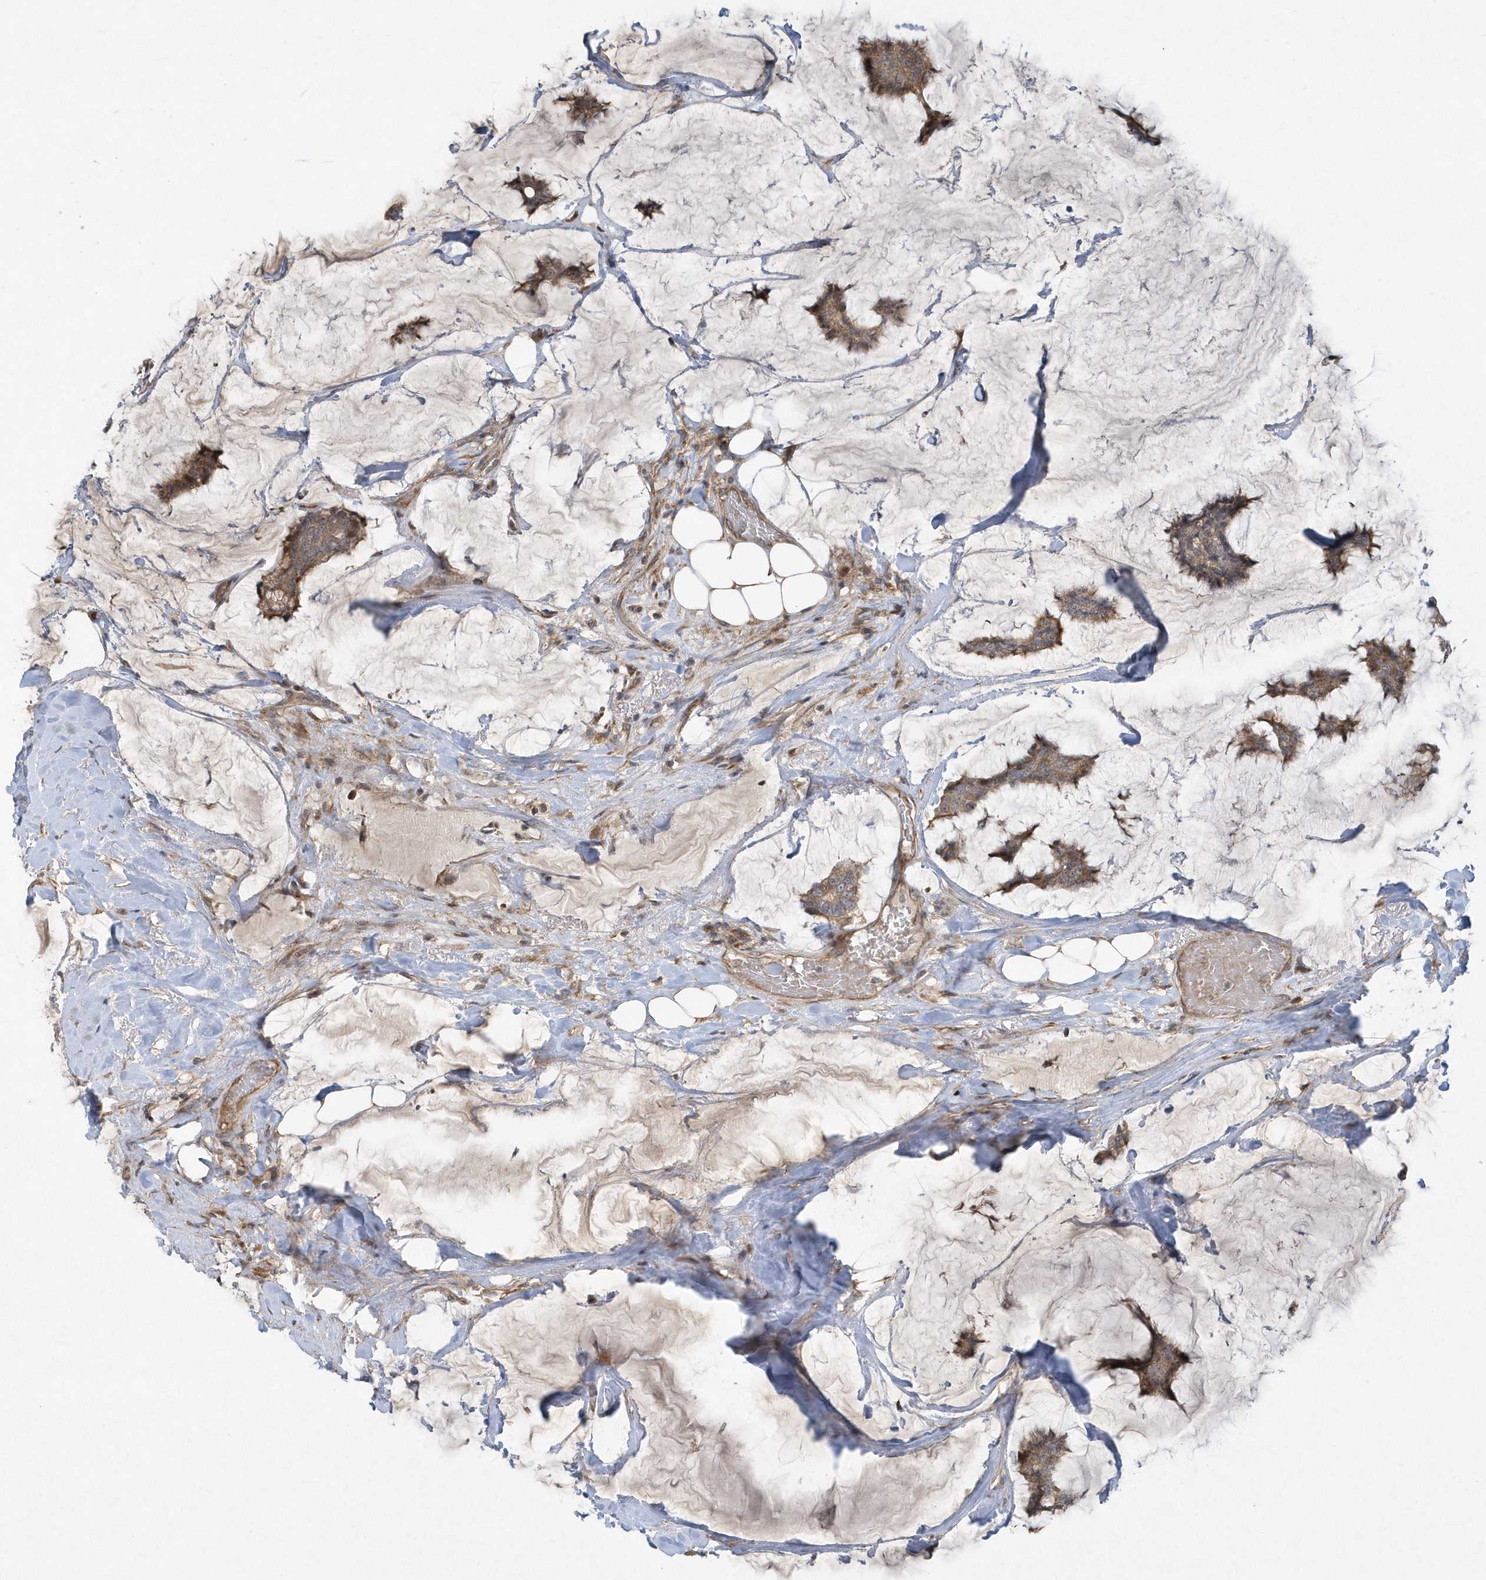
{"staining": {"intensity": "moderate", "quantity": ">75%", "location": "cytoplasmic/membranous"}, "tissue": "breast cancer", "cell_type": "Tumor cells", "image_type": "cancer", "snomed": [{"axis": "morphology", "description": "Duct carcinoma"}, {"axis": "topography", "description": "Breast"}], "caption": "This micrograph shows IHC staining of breast cancer, with medium moderate cytoplasmic/membranous expression in approximately >75% of tumor cells.", "gene": "THG1L", "patient": {"sex": "female", "age": 93}}